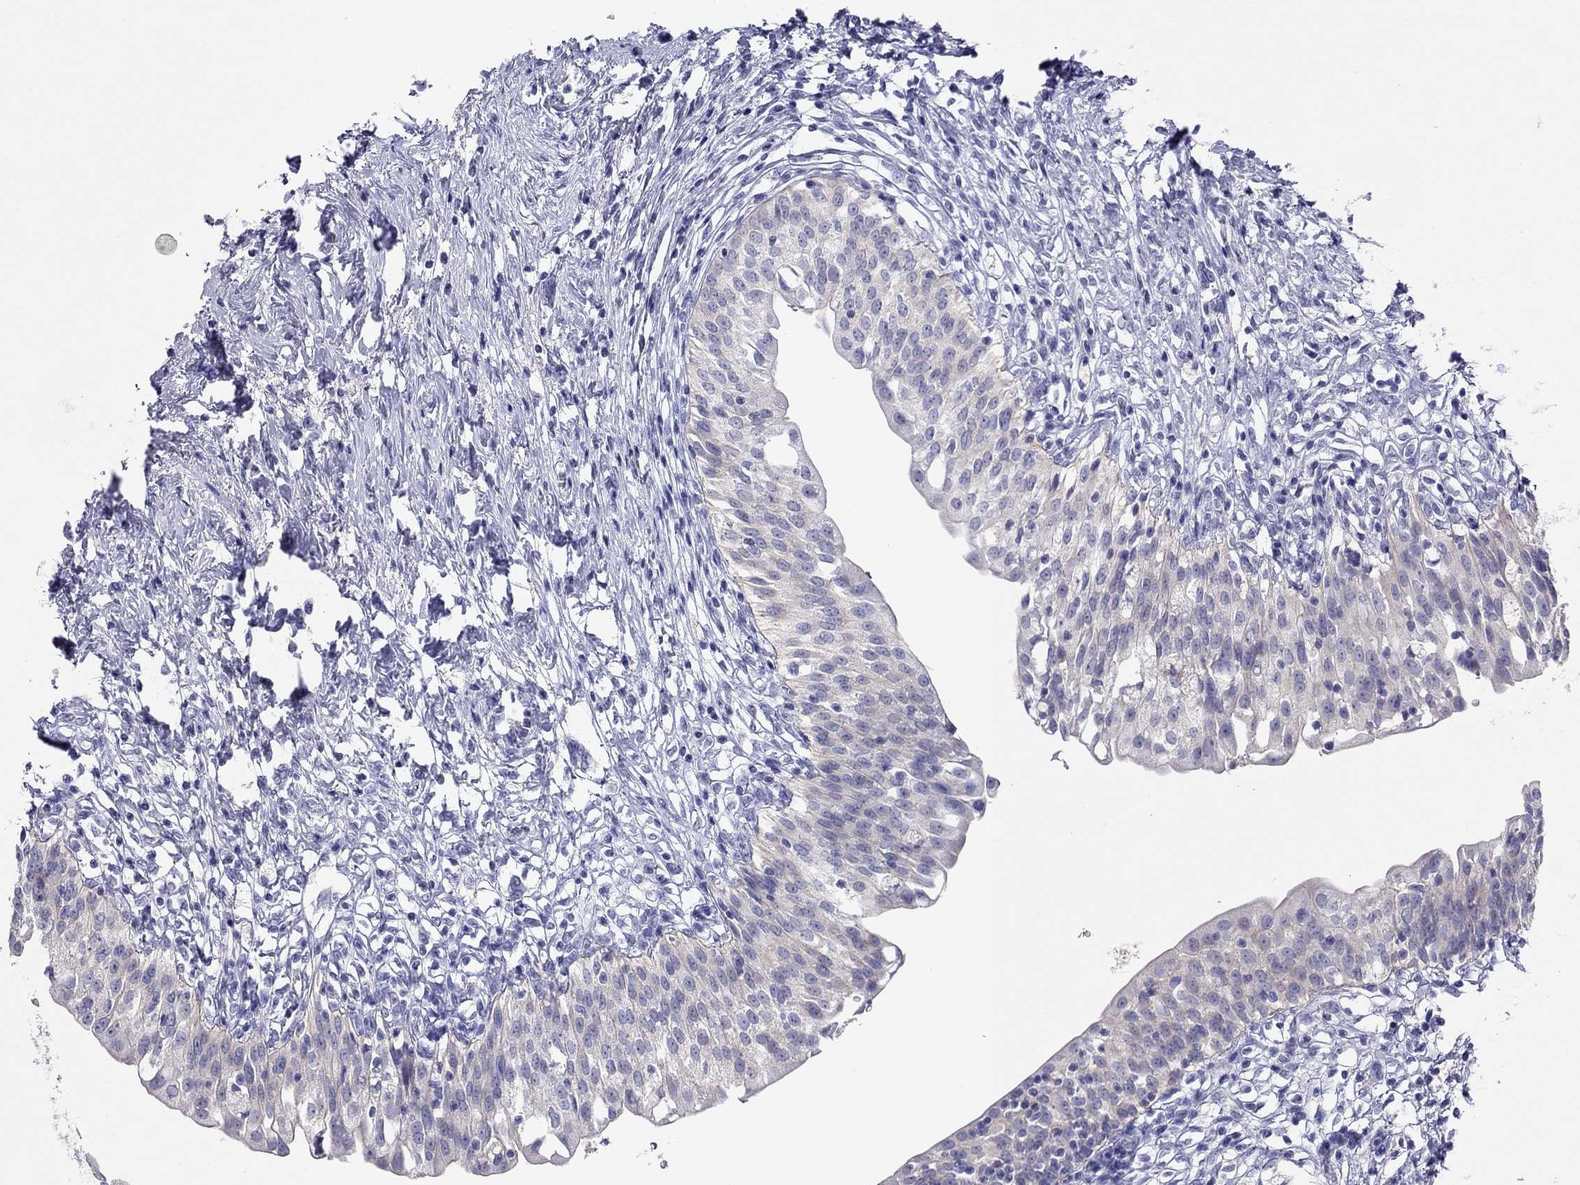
{"staining": {"intensity": "negative", "quantity": "none", "location": "none"}, "tissue": "urinary bladder", "cell_type": "Urothelial cells", "image_type": "normal", "snomed": [{"axis": "morphology", "description": "Normal tissue, NOS"}, {"axis": "topography", "description": "Urinary bladder"}], "caption": "The histopathology image displays no significant staining in urothelial cells of urinary bladder.", "gene": "CAPNS2", "patient": {"sex": "male", "age": 76}}